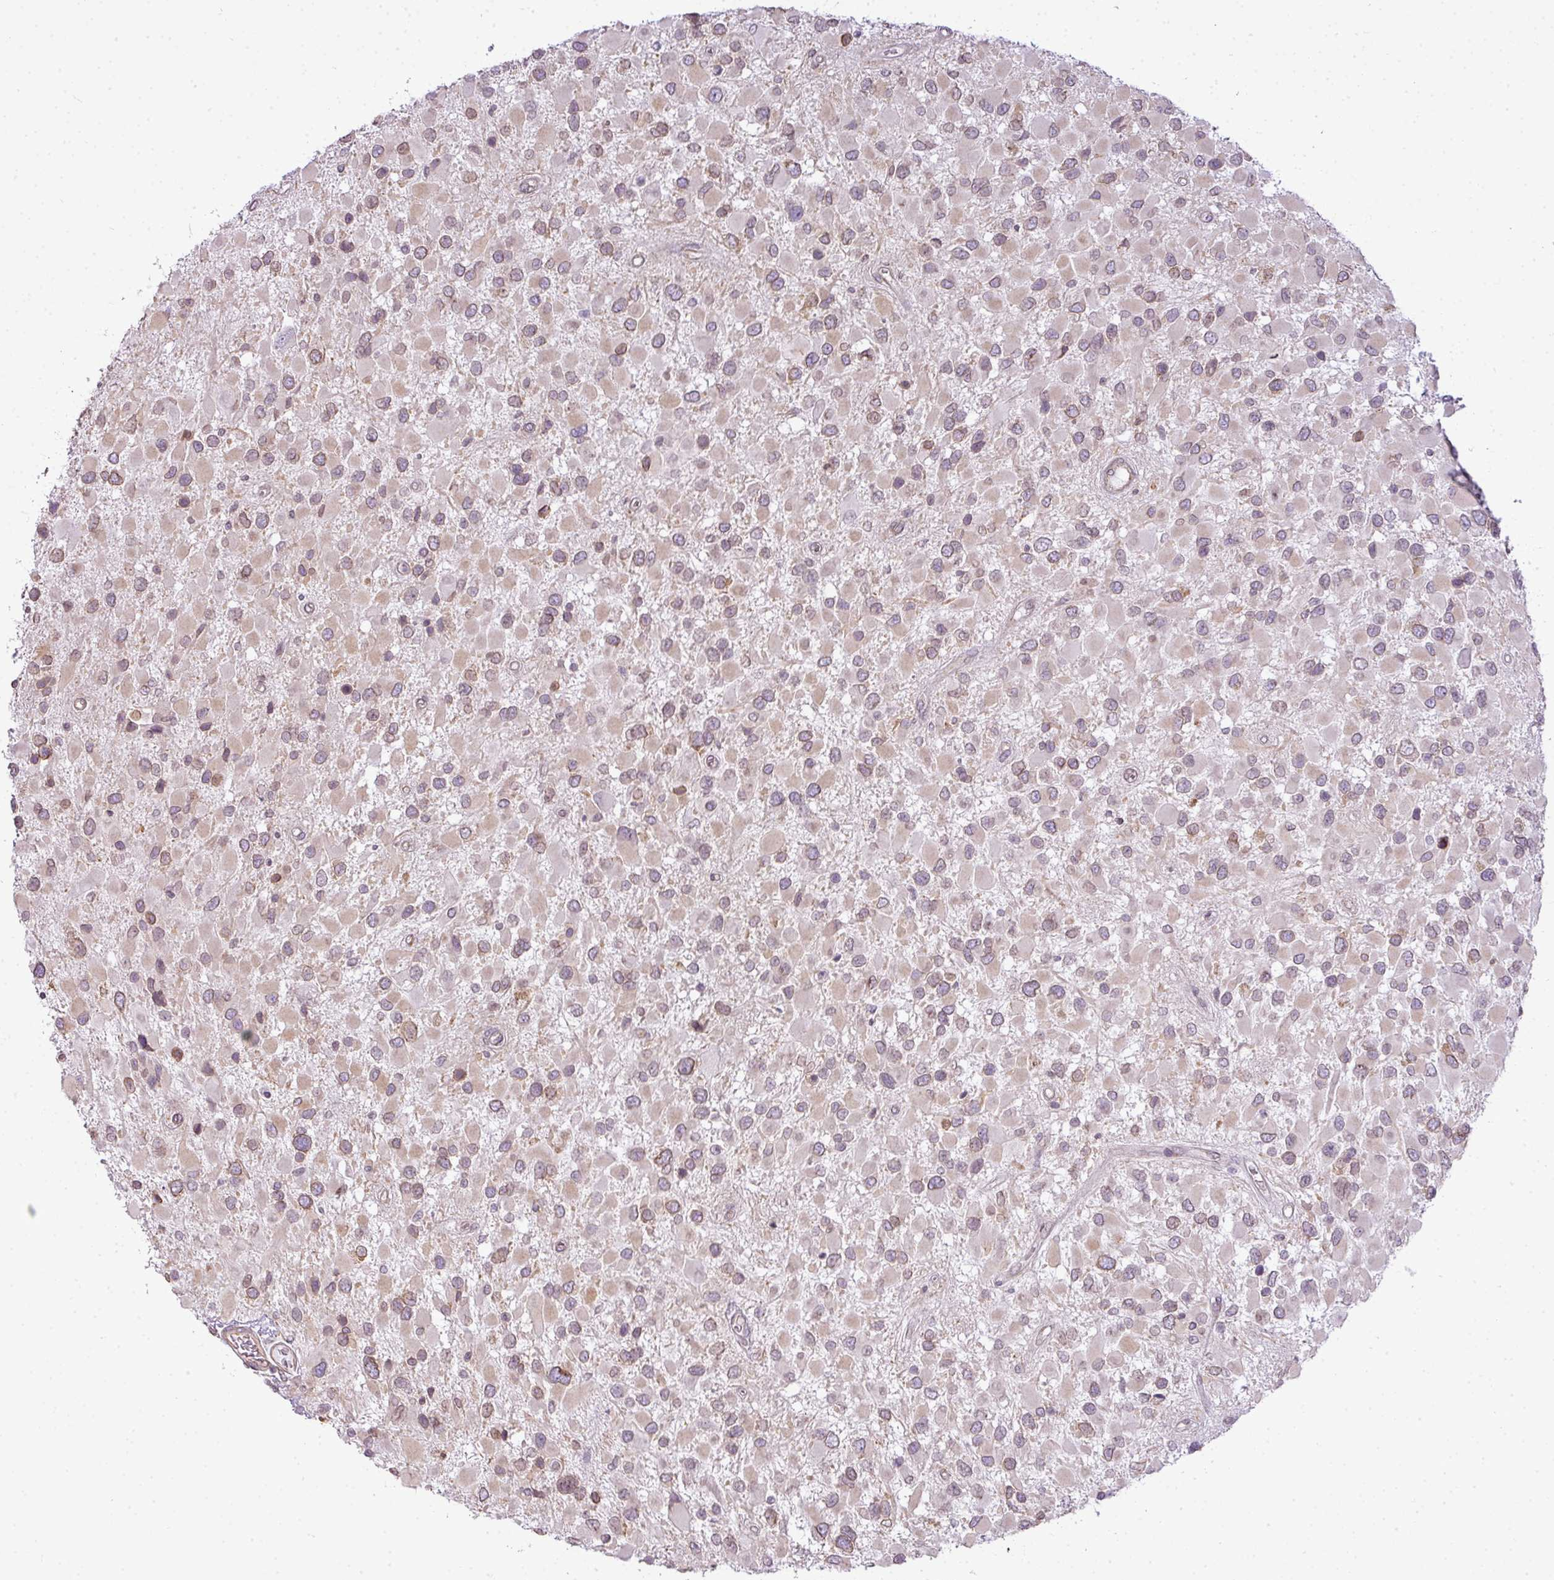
{"staining": {"intensity": "weak", "quantity": "25%-75%", "location": "nuclear"}, "tissue": "glioma", "cell_type": "Tumor cells", "image_type": "cancer", "snomed": [{"axis": "morphology", "description": "Glioma, malignant, High grade"}, {"axis": "topography", "description": "Brain"}], "caption": "IHC of human glioma shows low levels of weak nuclear positivity in approximately 25%-75% of tumor cells. The staining was performed using DAB (3,3'-diaminobenzidine), with brown indicating positive protein expression. Nuclei are stained blue with hematoxylin.", "gene": "COX18", "patient": {"sex": "male", "age": 53}}